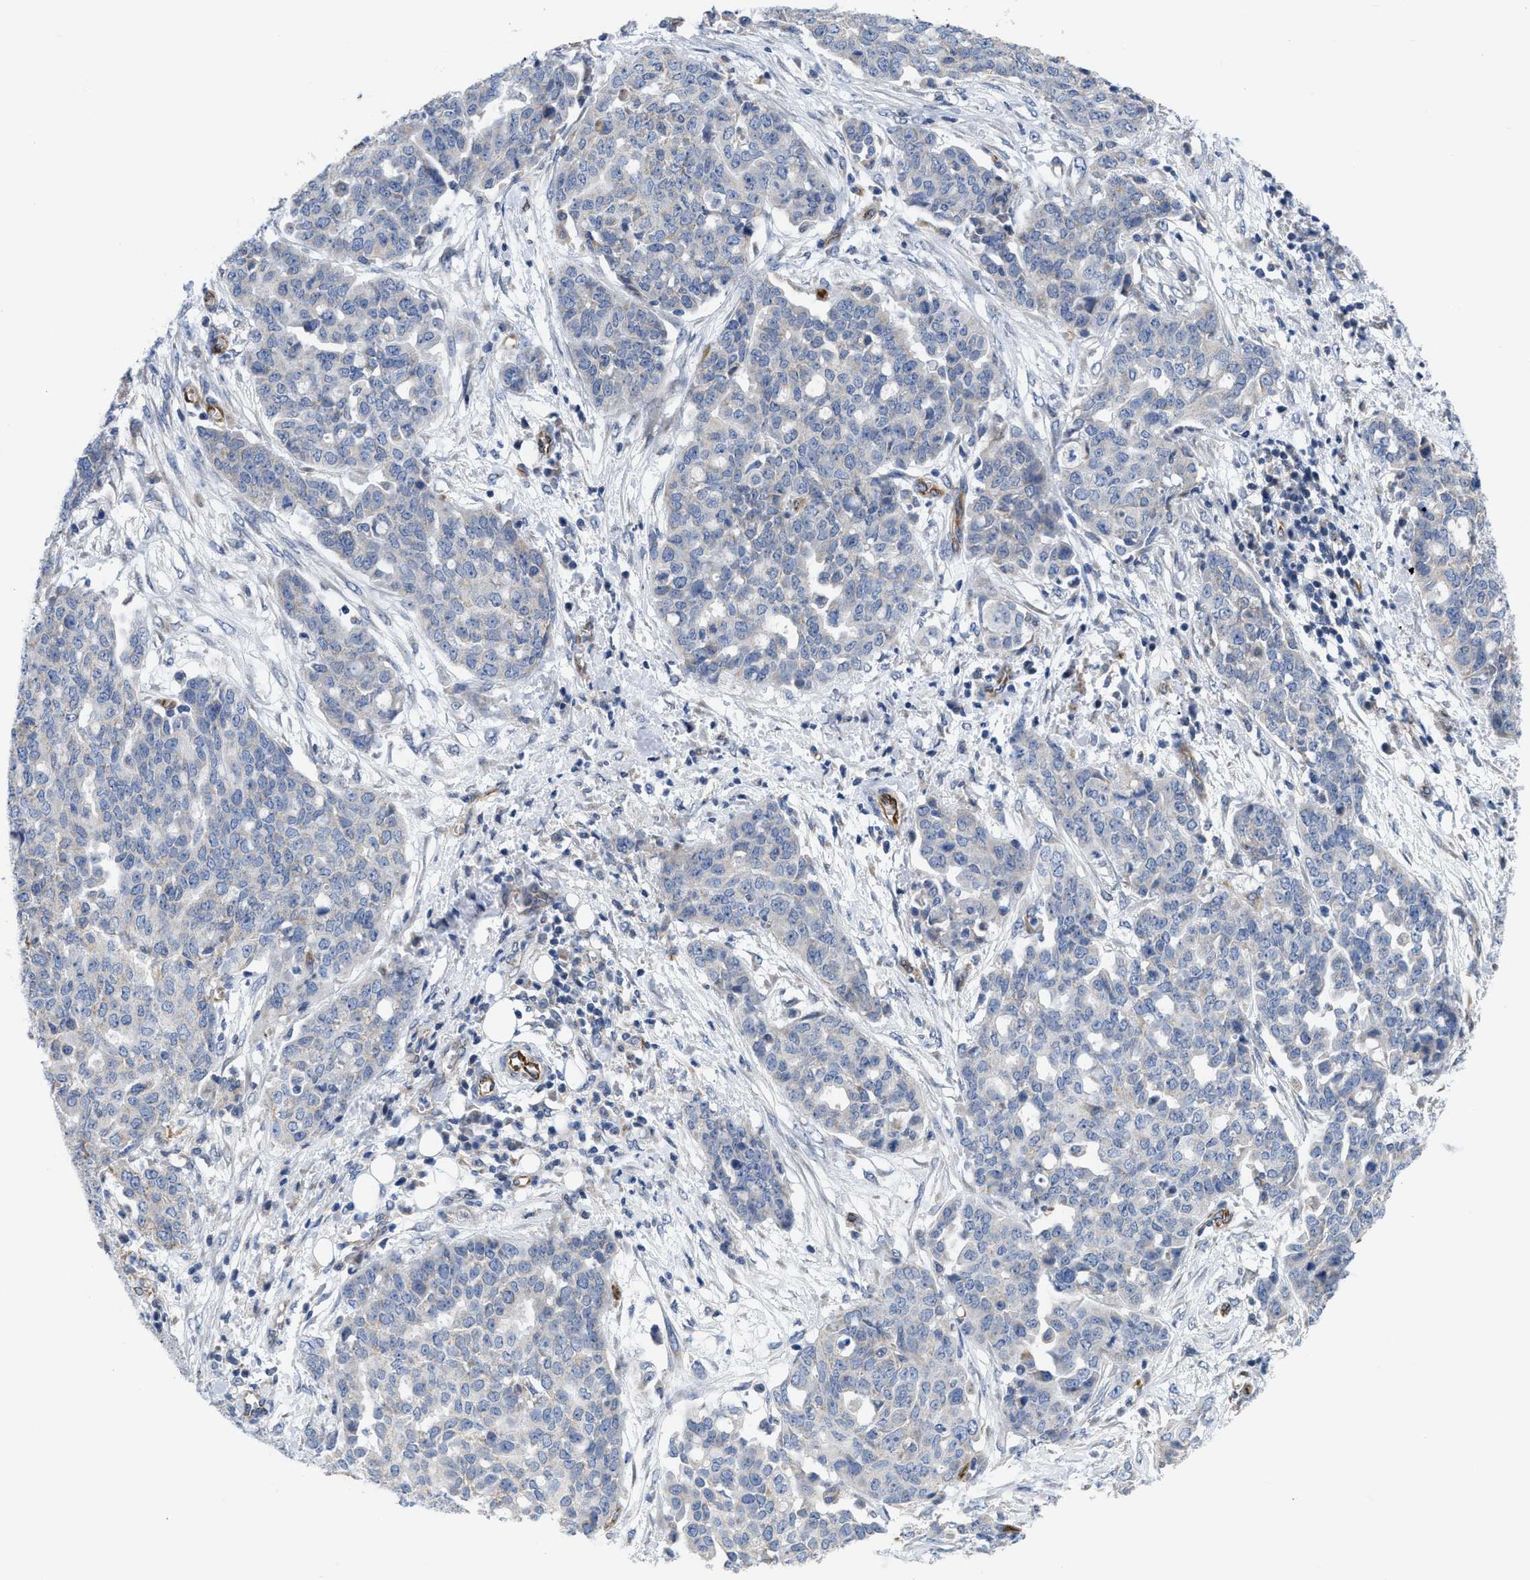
{"staining": {"intensity": "negative", "quantity": "none", "location": "none"}, "tissue": "ovarian cancer", "cell_type": "Tumor cells", "image_type": "cancer", "snomed": [{"axis": "morphology", "description": "Cystadenocarcinoma, serous, NOS"}, {"axis": "topography", "description": "Soft tissue"}, {"axis": "topography", "description": "Ovary"}], "caption": "Tumor cells are negative for brown protein staining in serous cystadenocarcinoma (ovarian).", "gene": "EOGT", "patient": {"sex": "female", "age": 57}}